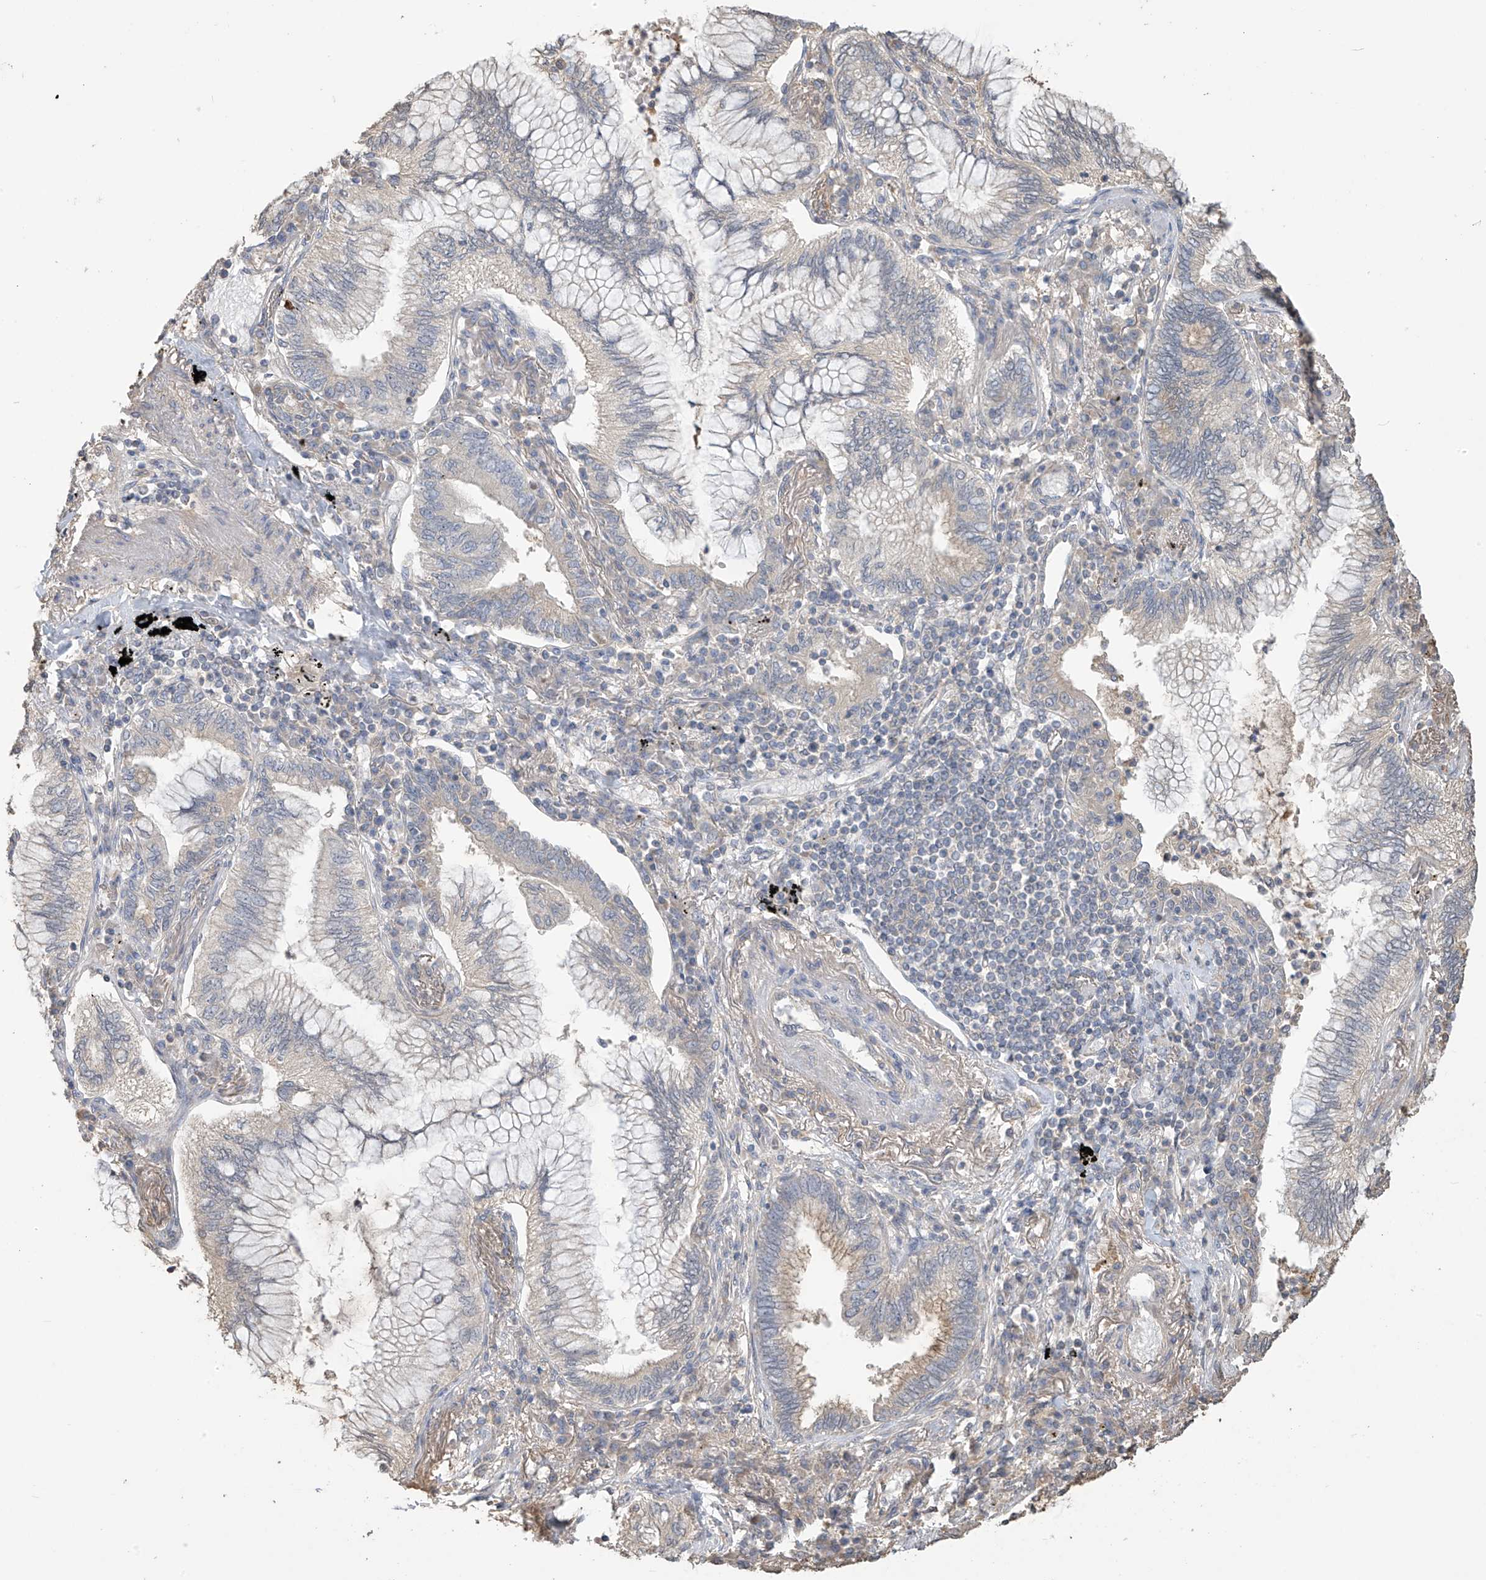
{"staining": {"intensity": "negative", "quantity": "none", "location": "none"}, "tissue": "bronchus", "cell_type": "Respiratory epithelial cells", "image_type": "normal", "snomed": [{"axis": "morphology", "description": "Normal tissue, NOS"}, {"axis": "morphology", "description": "Adenocarcinoma, NOS"}, {"axis": "topography", "description": "Bronchus"}, {"axis": "topography", "description": "Lung"}], "caption": "DAB immunohistochemical staining of benign bronchus exhibits no significant expression in respiratory epithelial cells.", "gene": "SLFN14", "patient": {"sex": "female", "age": 70}}